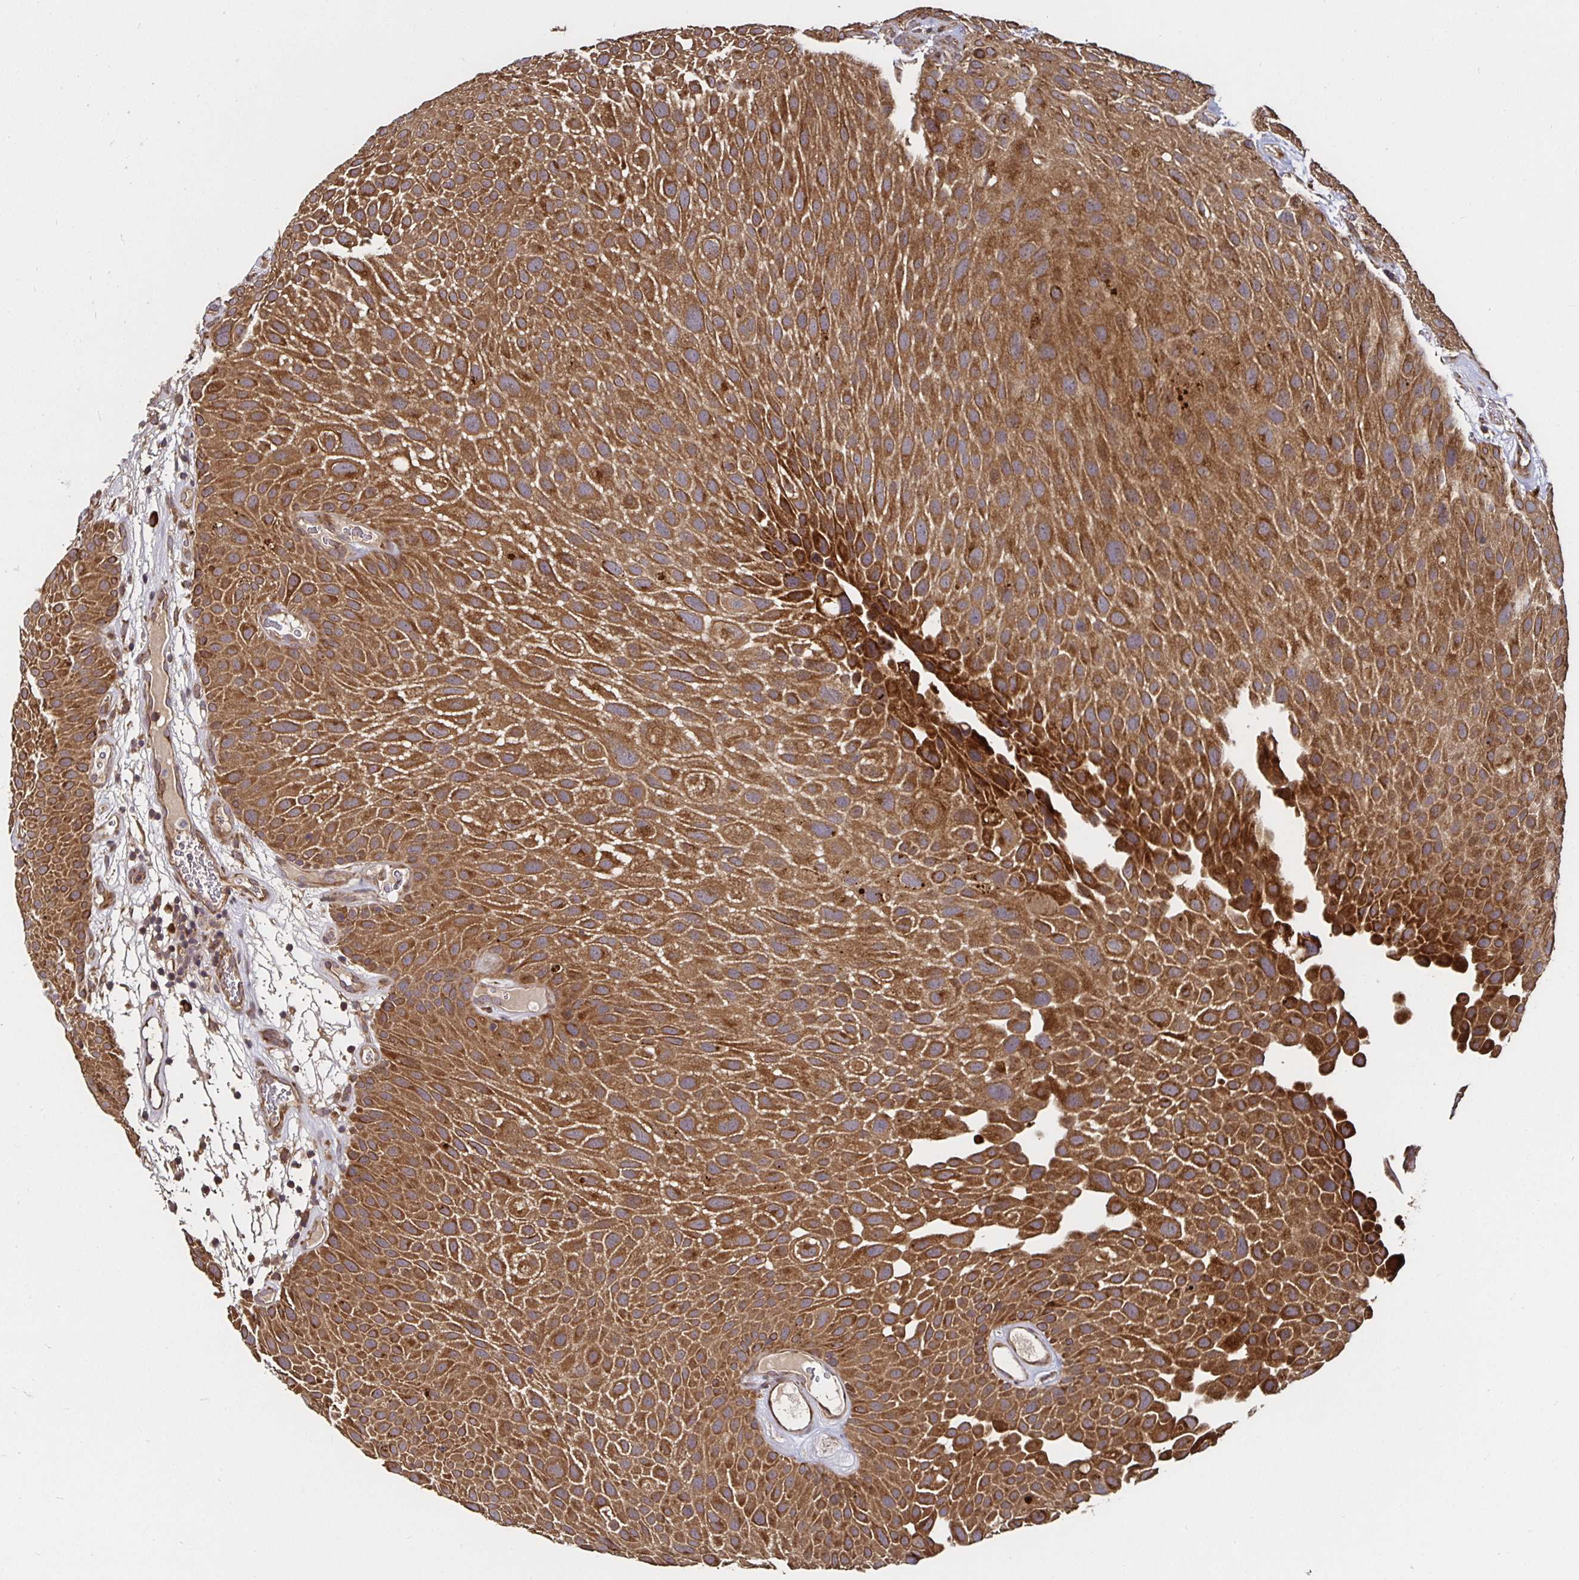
{"staining": {"intensity": "strong", "quantity": ">75%", "location": "cytoplasmic/membranous"}, "tissue": "urothelial cancer", "cell_type": "Tumor cells", "image_type": "cancer", "snomed": [{"axis": "morphology", "description": "Urothelial carcinoma, Low grade"}, {"axis": "topography", "description": "Urinary bladder"}], "caption": "The photomicrograph shows immunohistochemical staining of low-grade urothelial carcinoma. There is strong cytoplasmic/membranous staining is present in approximately >75% of tumor cells. (brown staining indicates protein expression, while blue staining denotes nuclei).", "gene": "MLST8", "patient": {"sex": "male", "age": 72}}